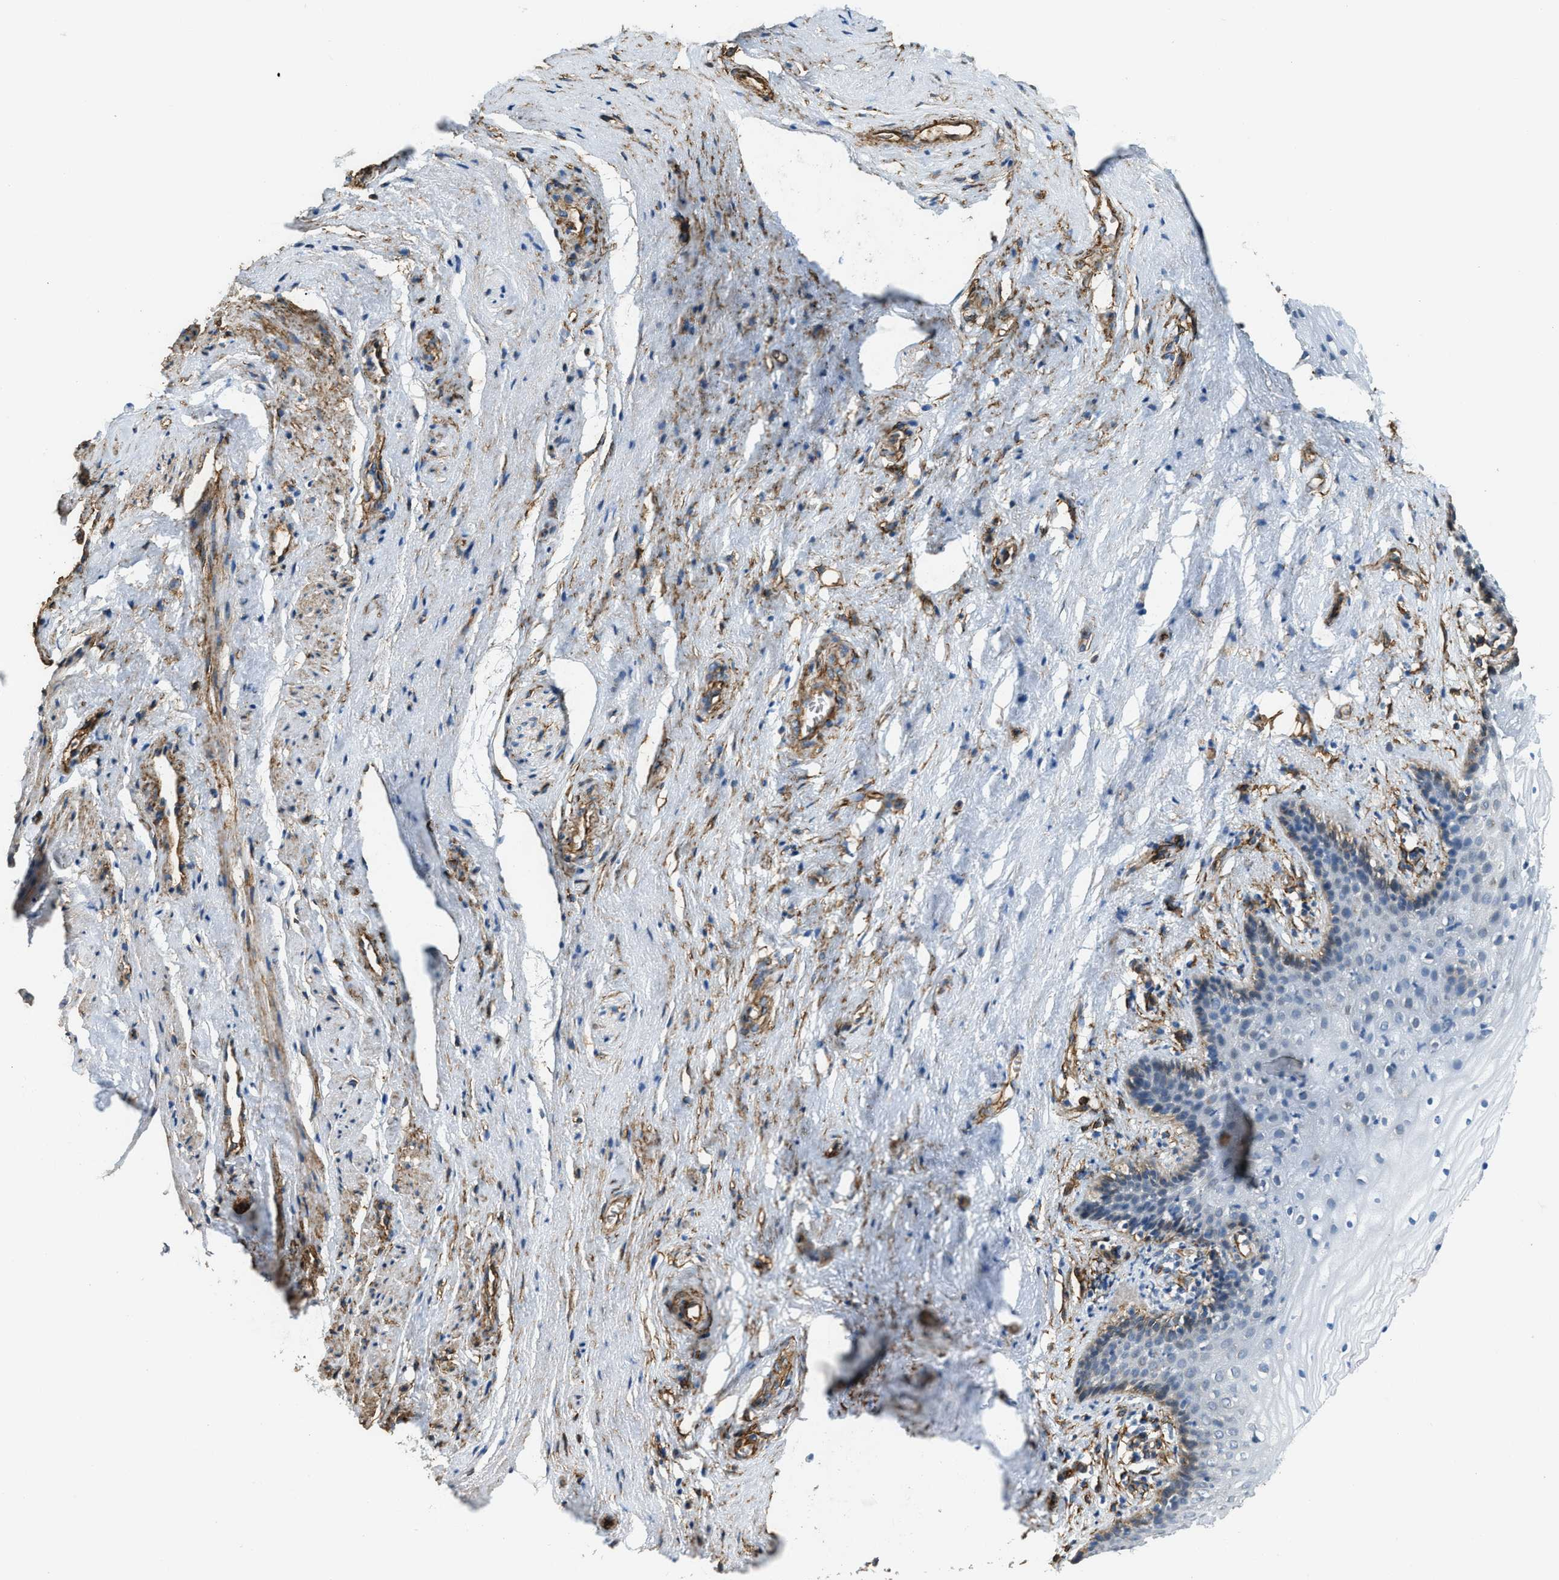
{"staining": {"intensity": "moderate", "quantity": "<25%", "location": "cytoplasmic/membranous"}, "tissue": "vagina", "cell_type": "Squamous epithelial cells", "image_type": "normal", "snomed": [{"axis": "morphology", "description": "Normal tissue, NOS"}, {"axis": "topography", "description": "Vagina"}], "caption": "Immunohistochemical staining of unremarkable vagina reveals low levels of moderate cytoplasmic/membranous positivity in about <25% of squamous epithelial cells.", "gene": "TMEM43", "patient": {"sex": "female", "age": 44}}